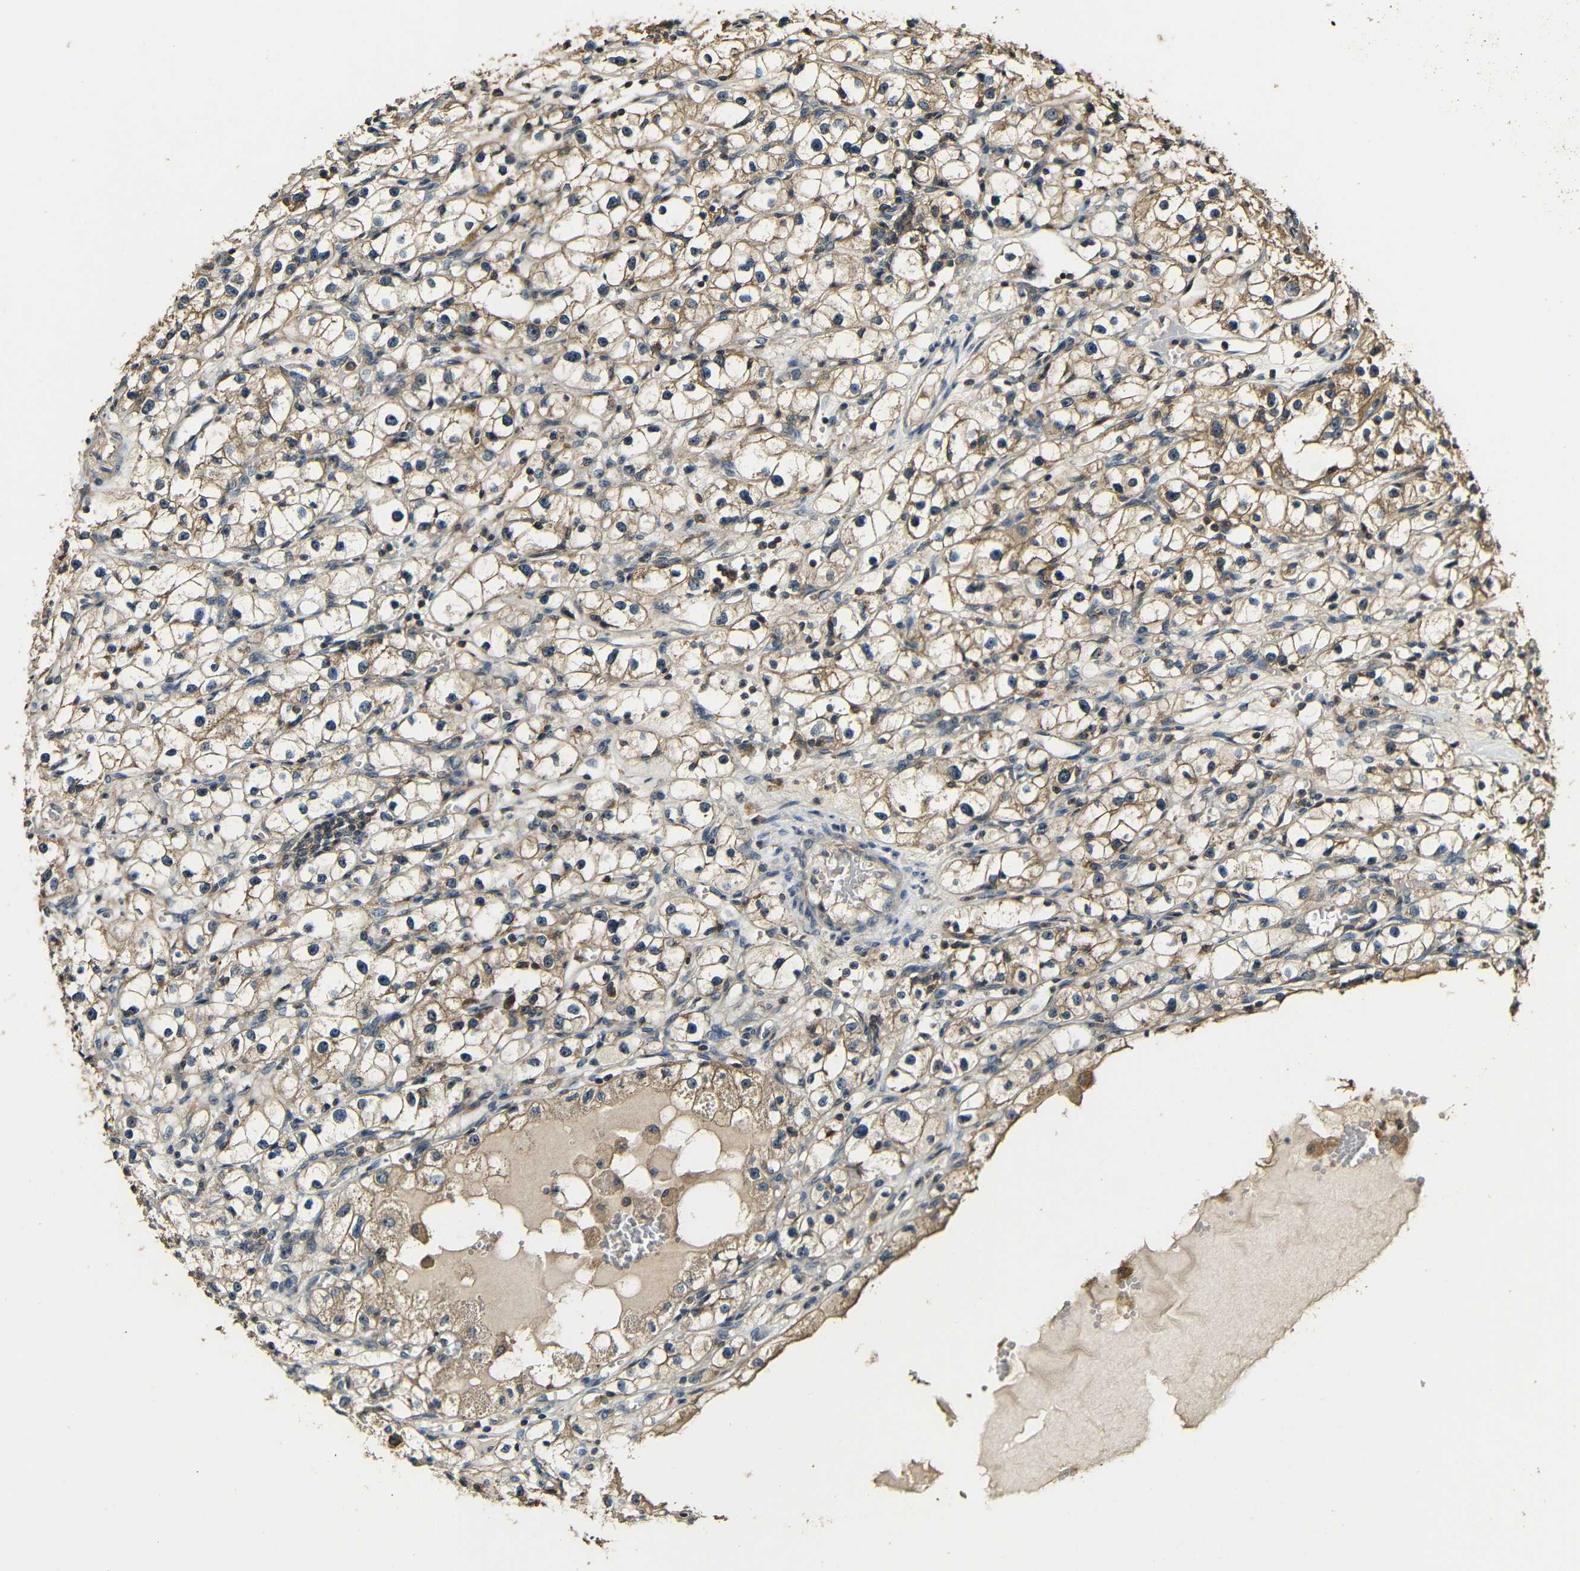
{"staining": {"intensity": "moderate", "quantity": ">75%", "location": "cytoplasmic/membranous"}, "tissue": "renal cancer", "cell_type": "Tumor cells", "image_type": "cancer", "snomed": [{"axis": "morphology", "description": "Adenocarcinoma, NOS"}, {"axis": "topography", "description": "Kidney"}], "caption": "Moderate cytoplasmic/membranous staining for a protein is present in about >75% of tumor cells of renal cancer using IHC.", "gene": "CASP8", "patient": {"sex": "male", "age": 56}}